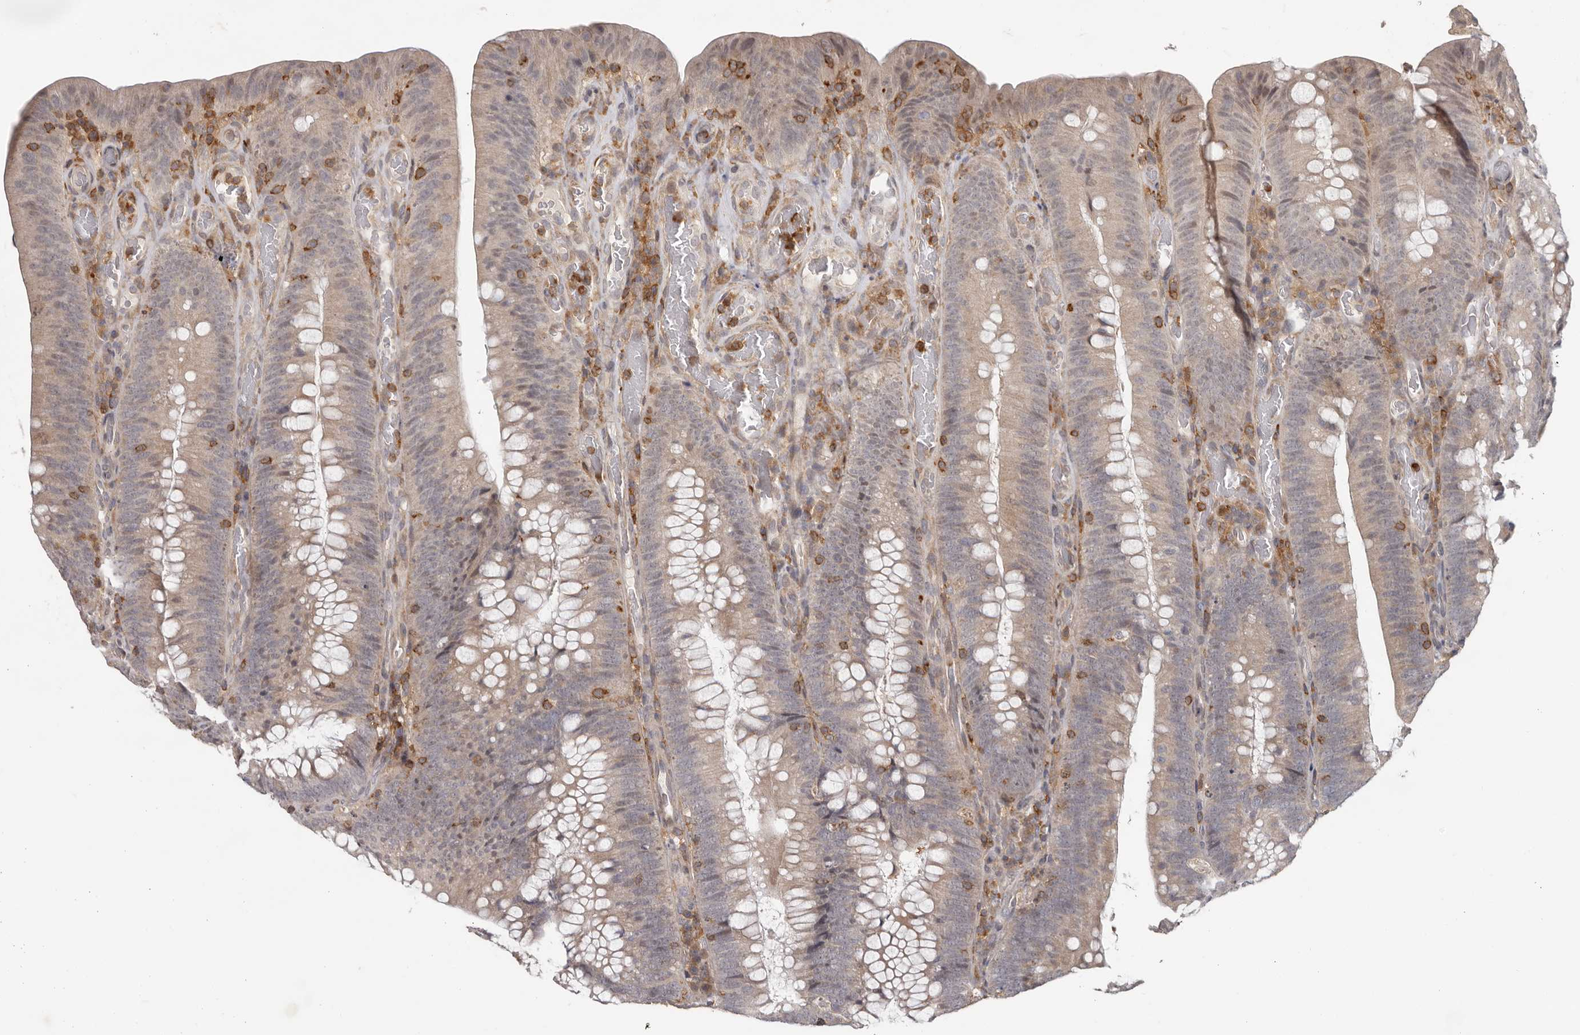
{"staining": {"intensity": "negative", "quantity": "none", "location": "none"}, "tissue": "colorectal cancer", "cell_type": "Tumor cells", "image_type": "cancer", "snomed": [{"axis": "morphology", "description": "Normal tissue, NOS"}, {"axis": "topography", "description": "Colon"}], "caption": "Tumor cells show no significant expression in colorectal cancer.", "gene": "ANKRD44", "patient": {"sex": "female", "age": 82}}